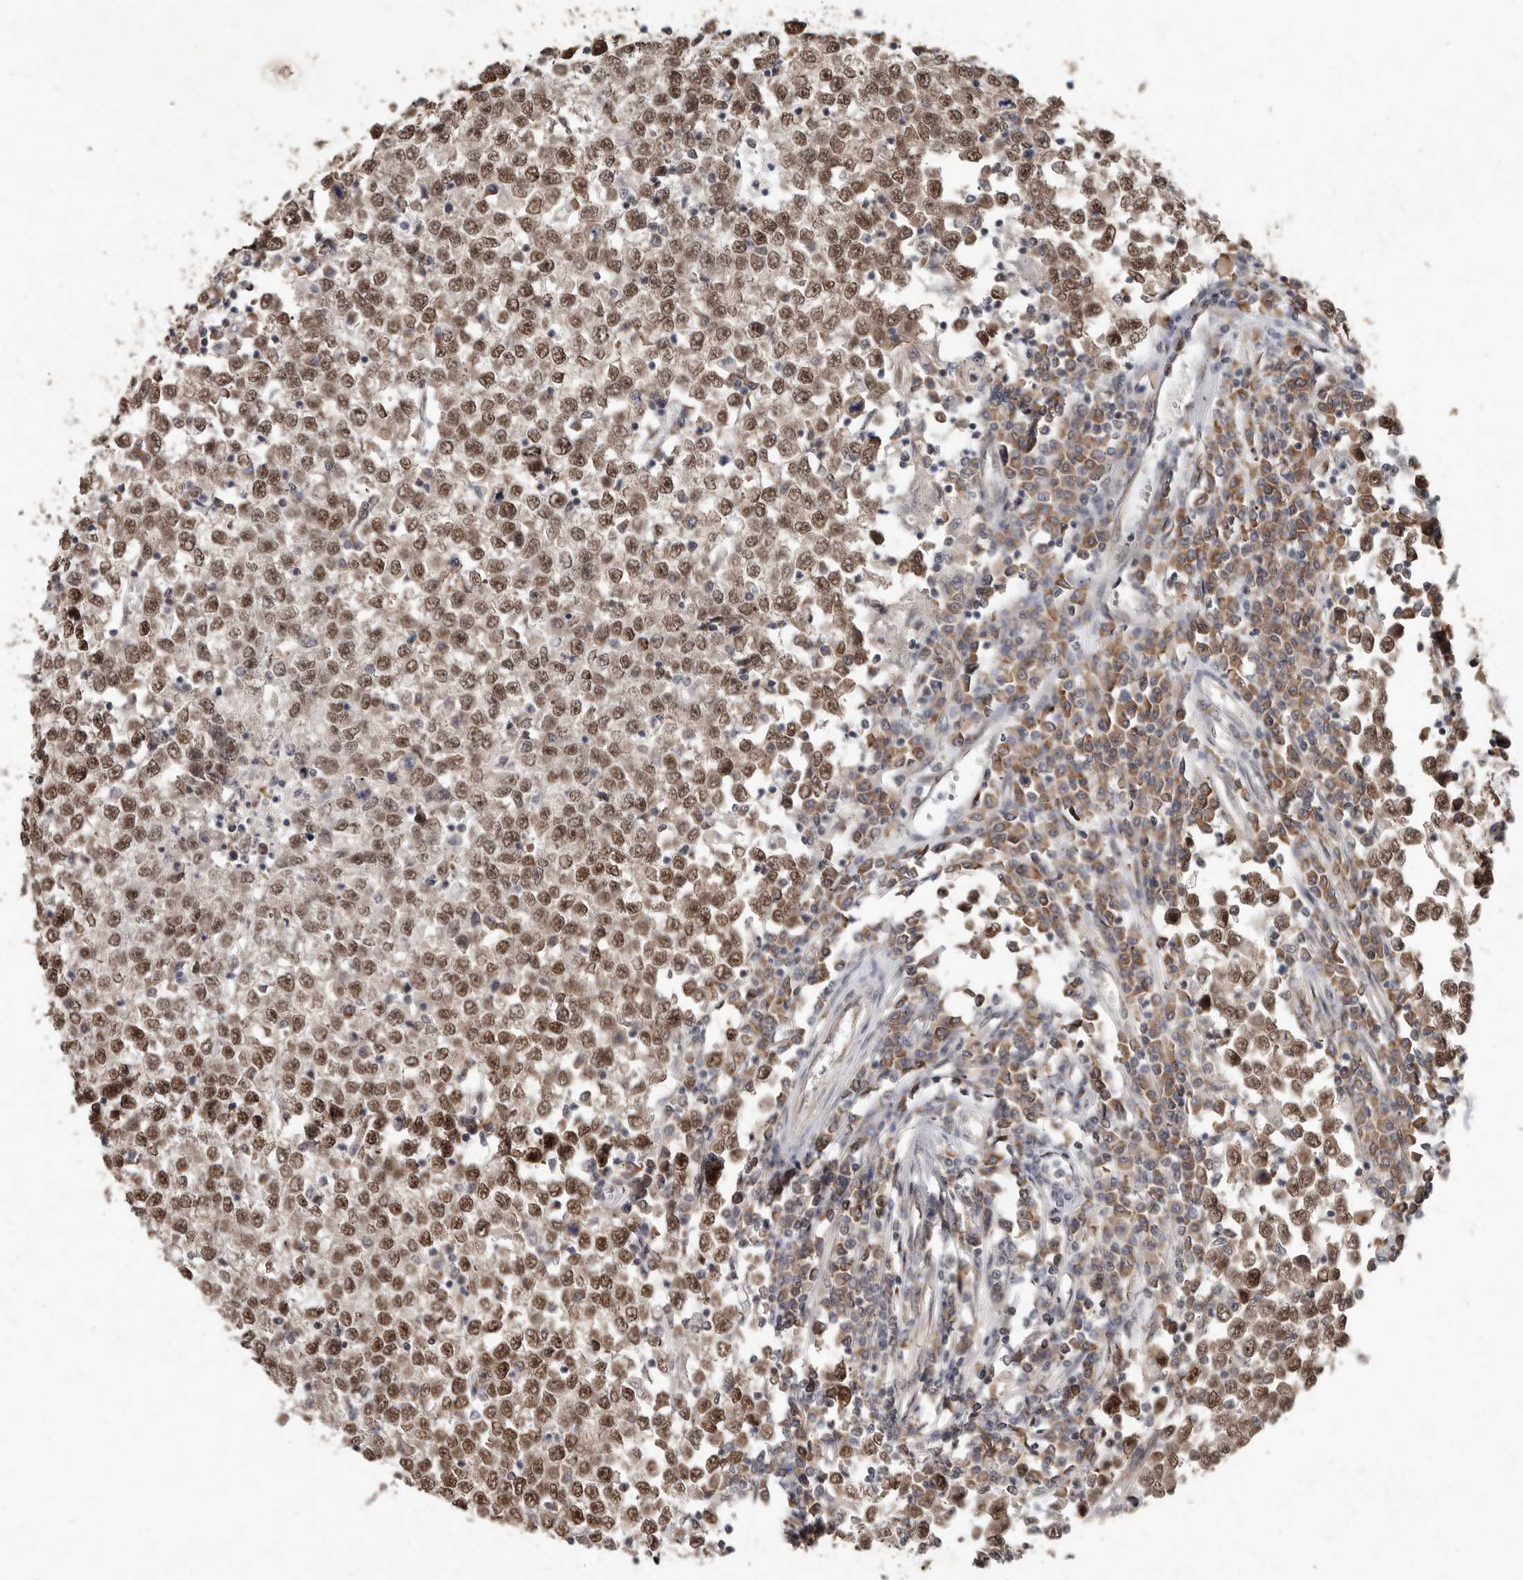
{"staining": {"intensity": "moderate", "quantity": ">75%", "location": "cytoplasmic/membranous,nuclear"}, "tissue": "testis cancer", "cell_type": "Tumor cells", "image_type": "cancer", "snomed": [{"axis": "morphology", "description": "Seminoma, NOS"}, {"axis": "topography", "description": "Testis"}], "caption": "Tumor cells exhibit moderate cytoplasmic/membranous and nuclear staining in approximately >75% of cells in testis cancer.", "gene": "LRGUK", "patient": {"sex": "male", "age": 65}}